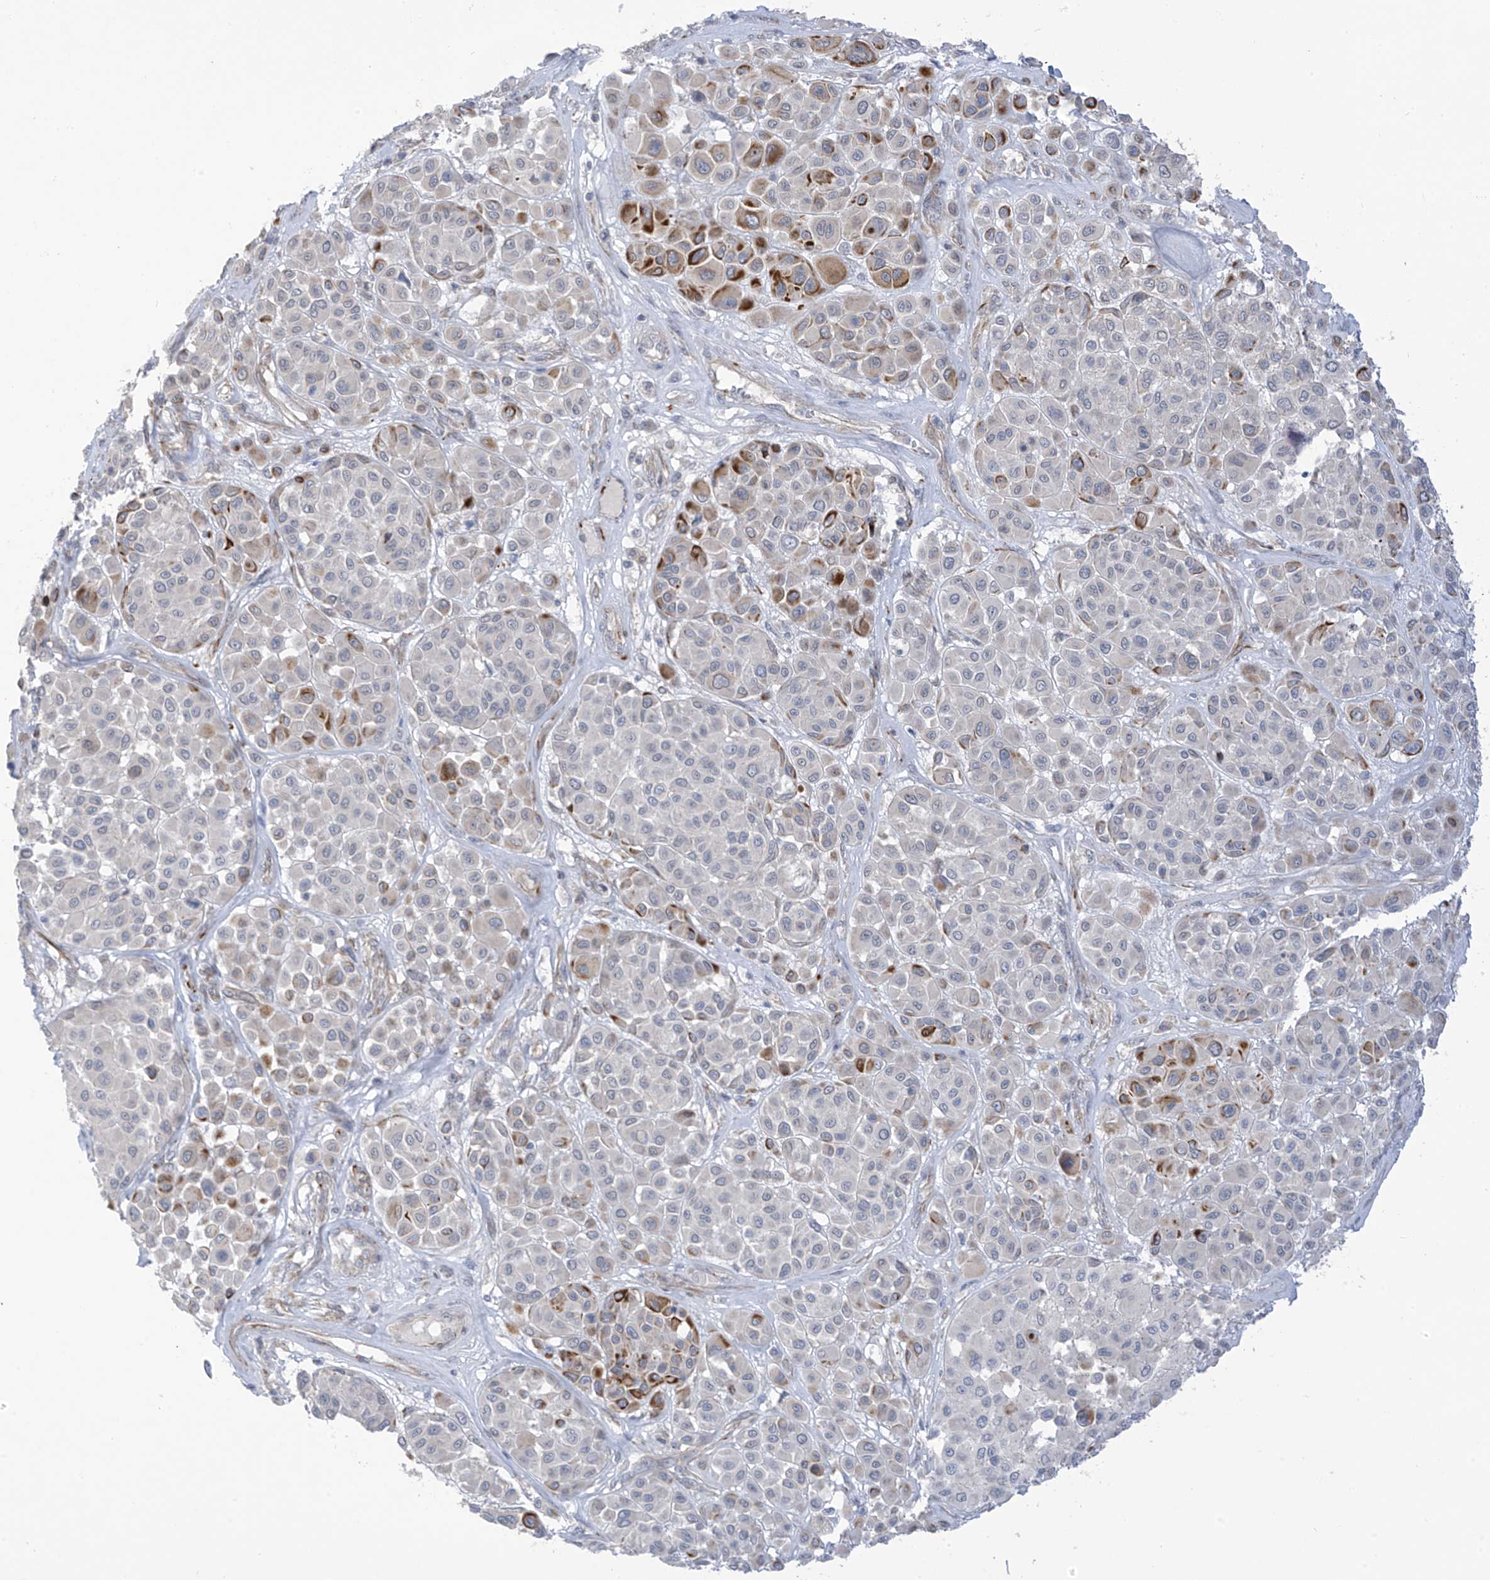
{"staining": {"intensity": "strong", "quantity": "<25%", "location": "cytoplasmic/membranous"}, "tissue": "melanoma", "cell_type": "Tumor cells", "image_type": "cancer", "snomed": [{"axis": "morphology", "description": "Malignant melanoma, Metastatic site"}, {"axis": "topography", "description": "Soft tissue"}], "caption": "There is medium levels of strong cytoplasmic/membranous positivity in tumor cells of malignant melanoma (metastatic site), as demonstrated by immunohistochemical staining (brown color).", "gene": "HS6ST2", "patient": {"sex": "male", "age": 41}}